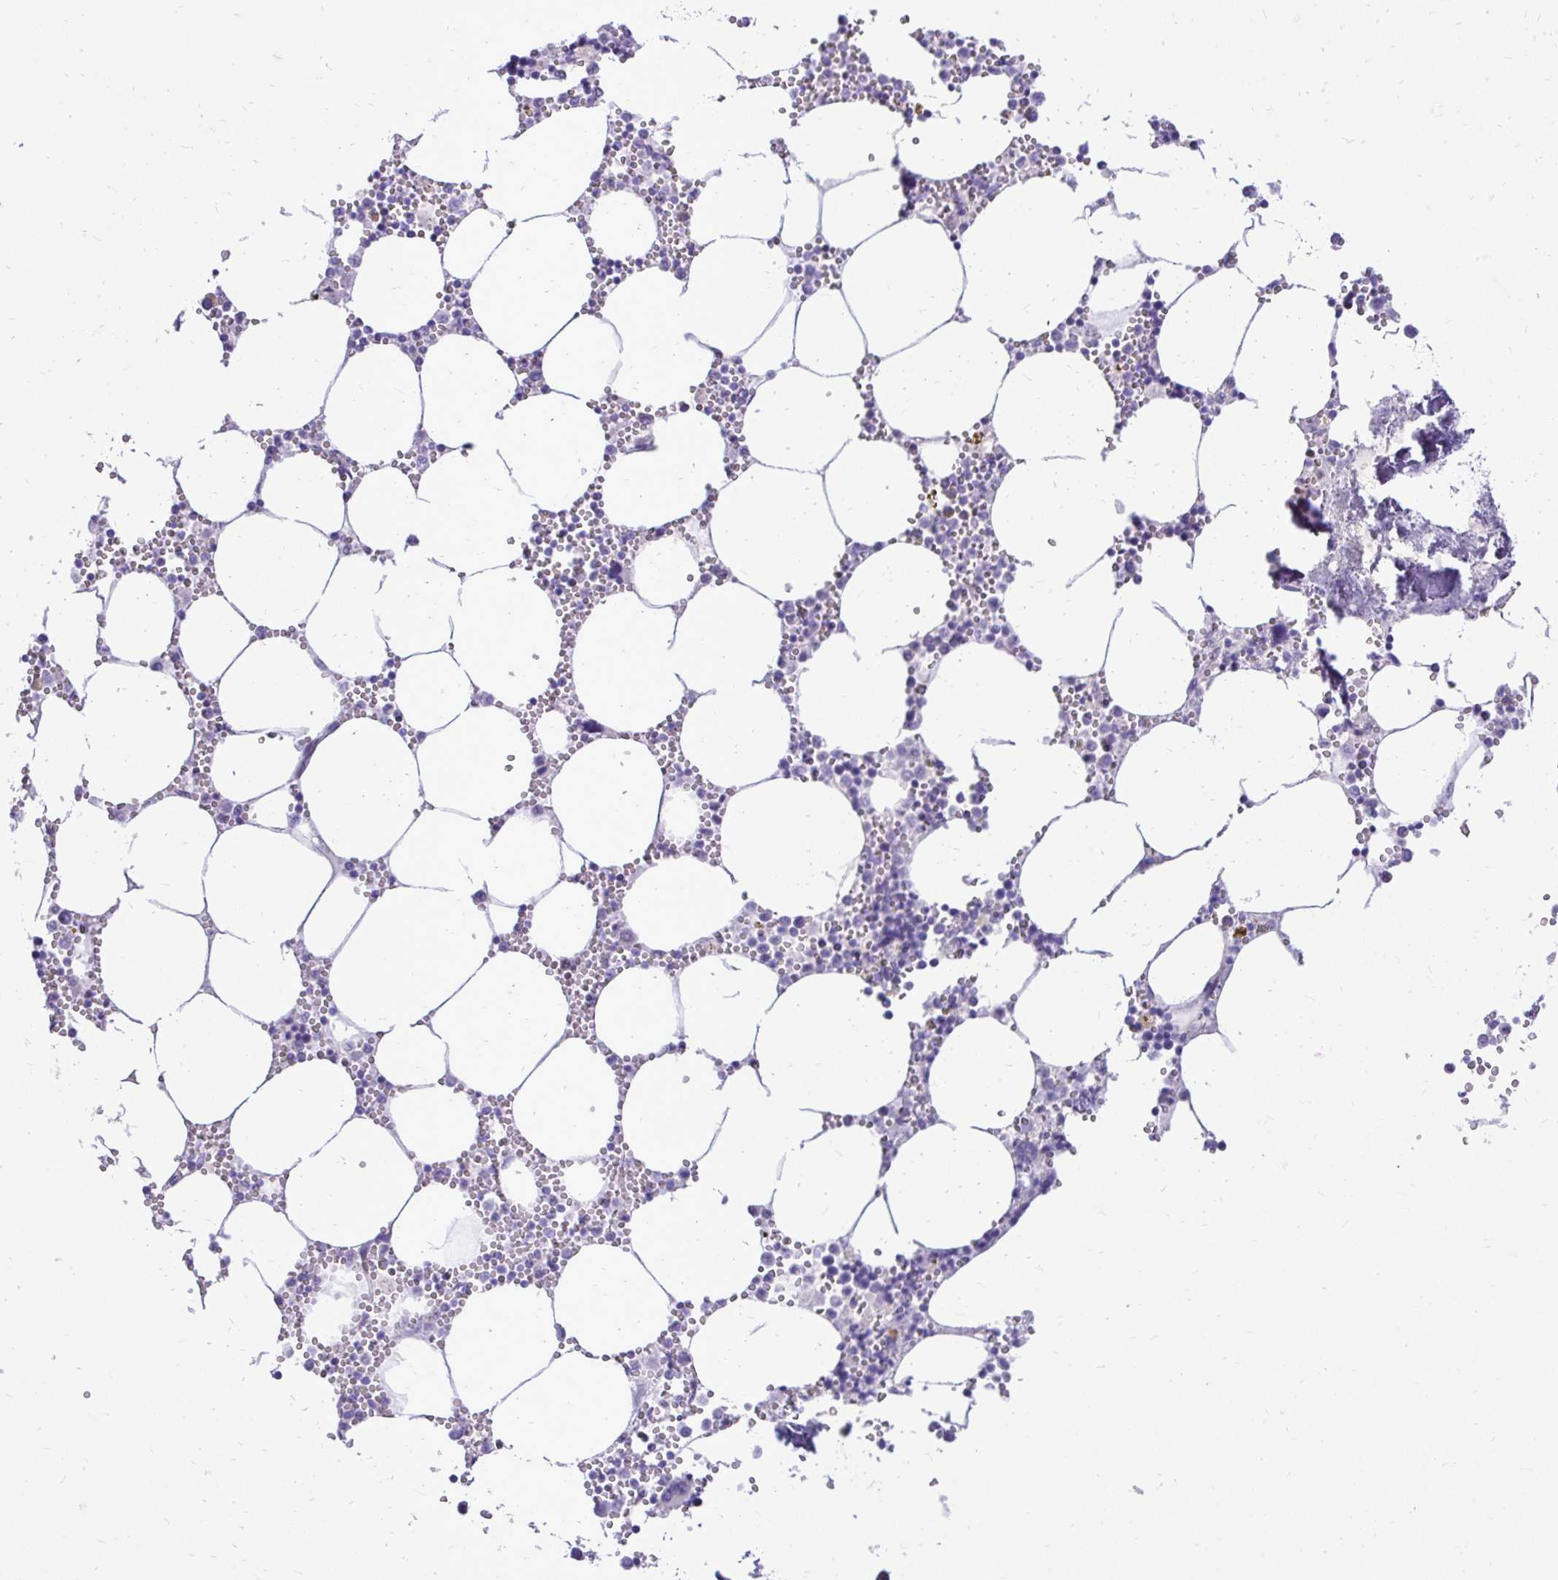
{"staining": {"intensity": "negative", "quantity": "none", "location": "none"}, "tissue": "bone marrow", "cell_type": "Hematopoietic cells", "image_type": "normal", "snomed": [{"axis": "morphology", "description": "Normal tissue, NOS"}, {"axis": "topography", "description": "Bone marrow"}], "caption": "Hematopoietic cells are negative for brown protein staining in unremarkable bone marrow. (DAB immunohistochemistry, high magnification).", "gene": "PELI3", "patient": {"sex": "male", "age": 54}}